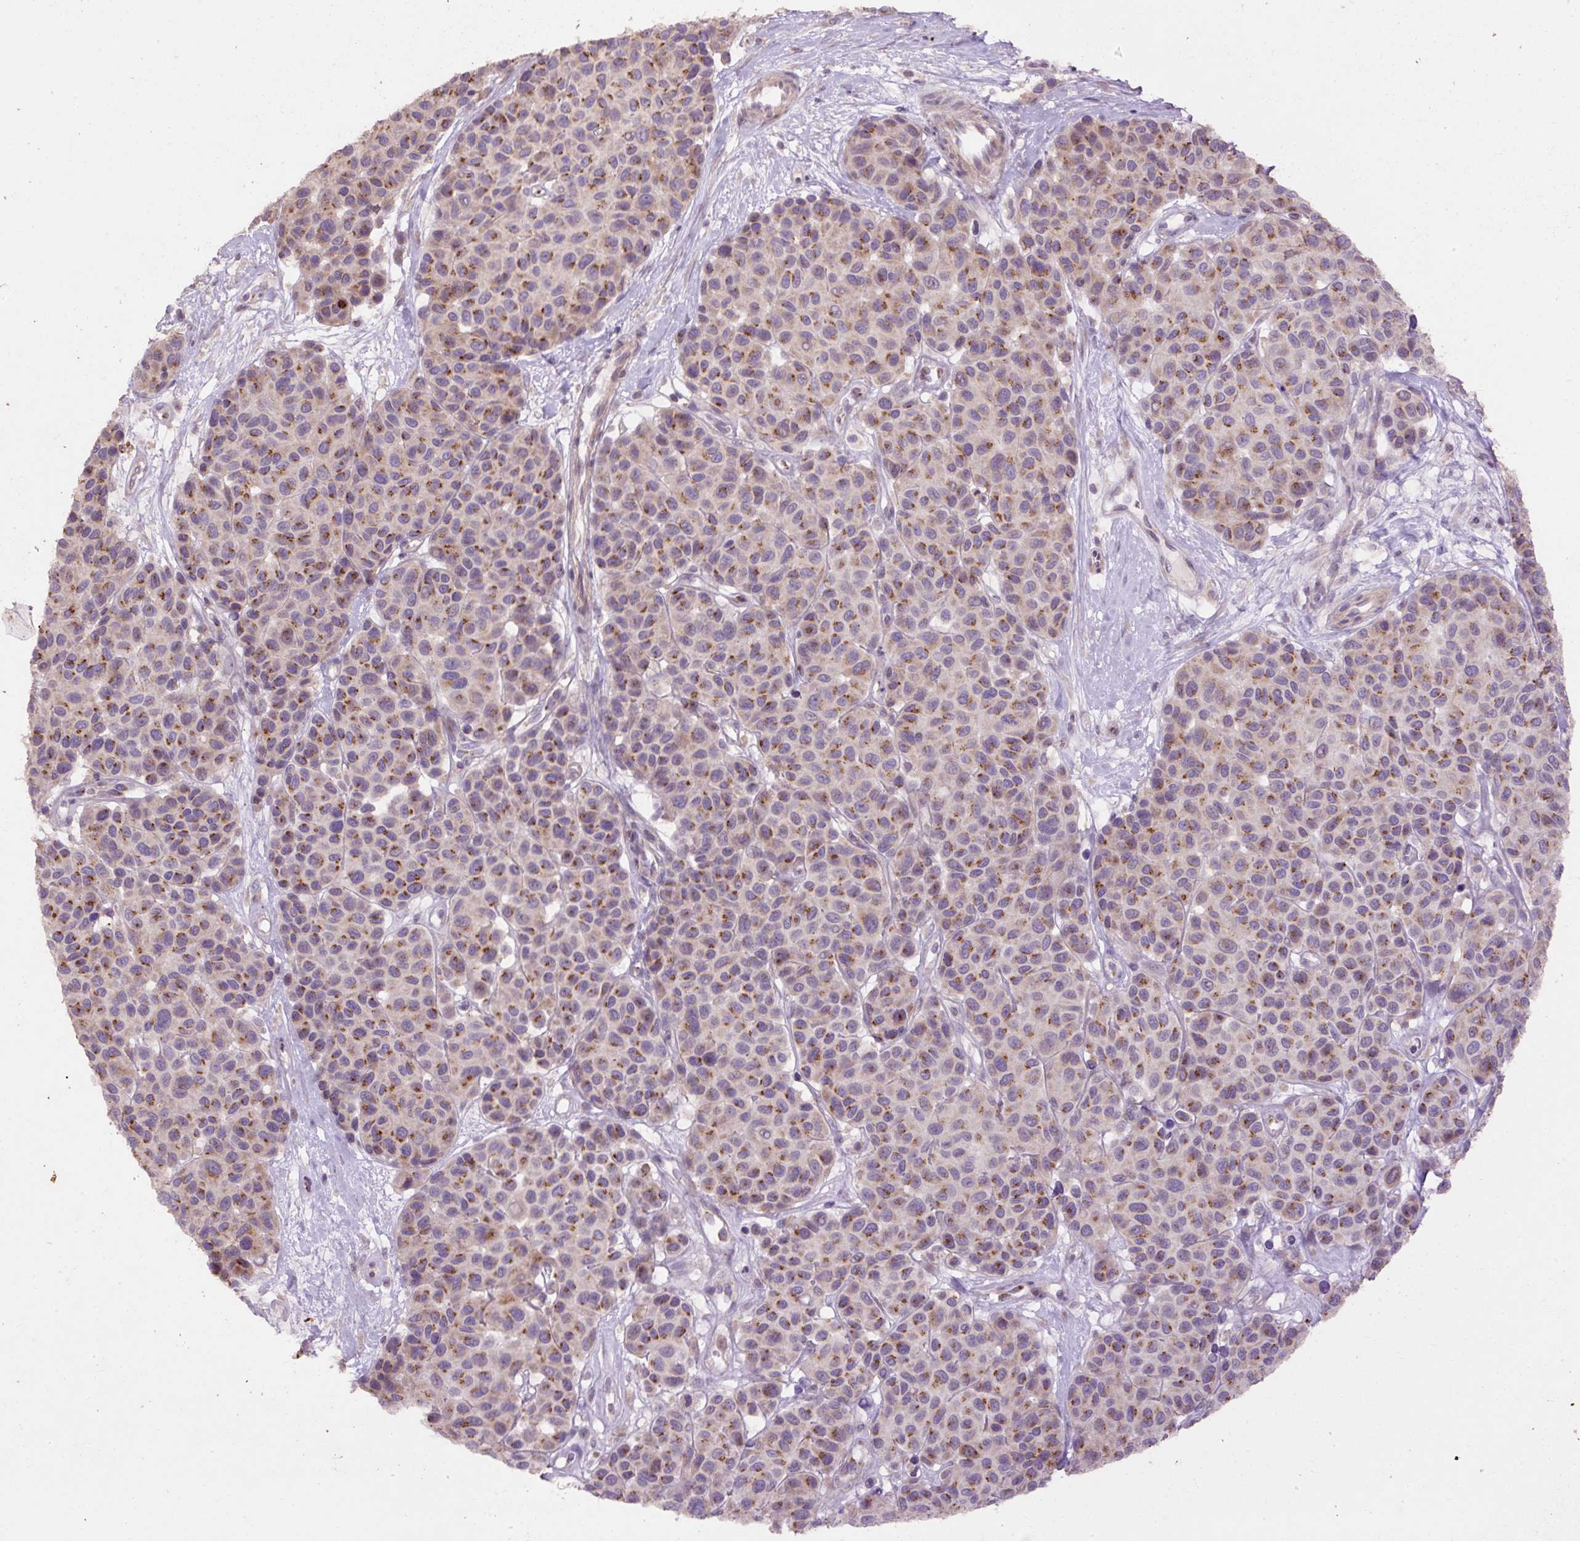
{"staining": {"intensity": "moderate", "quantity": ">75%", "location": "cytoplasmic/membranous"}, "tissue": "melanoma", "cell_type": "Tumor cells", "image_type": "cancer", "snomed": [{"axis": "morphology", "description": "Malignant melanoma, NOS"}, {"axis": "topography", "description": "Skin"}], "caption": "Immunohistochemistry (DAB (3,3'-diaminobenzidine)) staining of human malignant melanoma reveals moderate cytoplasmic/membranous protein expression in approximately >75% of tumor cells.", "gene": "ABR", "patient": {"sex": "female", "age": 66}}